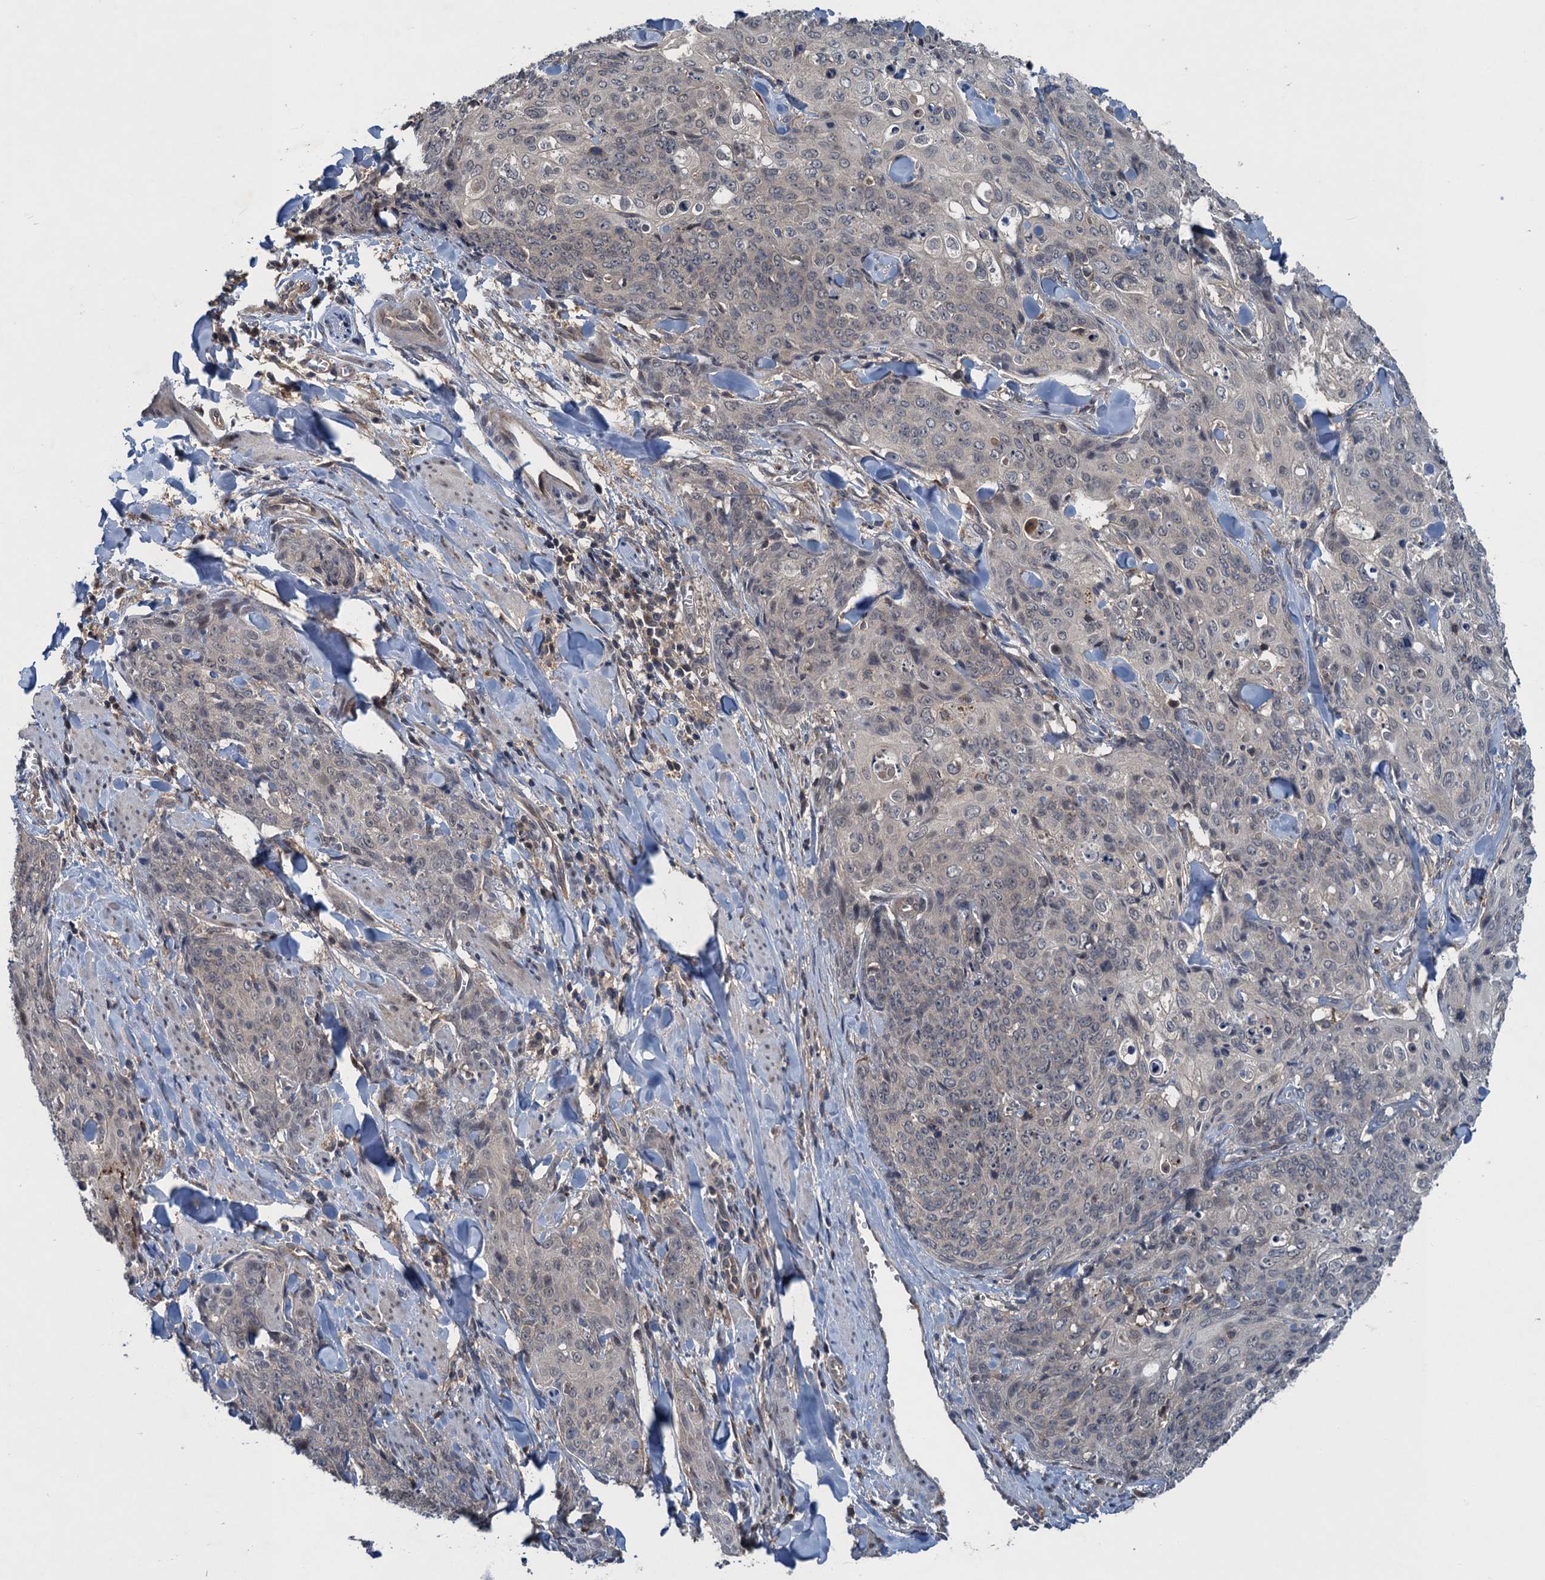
{"staining": {"intensity": "negative", "quantity": "none", "location": "none"}, "tissue": "skin cancer", "cell_type": "Tumor cells", "image_type": "cancer", "snomed": [{"axis": "morphology", "description": "Squamous cell carcinoma, NOS"}, {"axis": "topography", "description": "Skin"}, {"axis": "topography", "description": "Vulva"}], "caption": "Micrograph shows no protein expression in tumor cells of skin squamous cell carcinoma tissue.", "gene": "RNF165", "patient": {"sex": "female", "age": 85}}